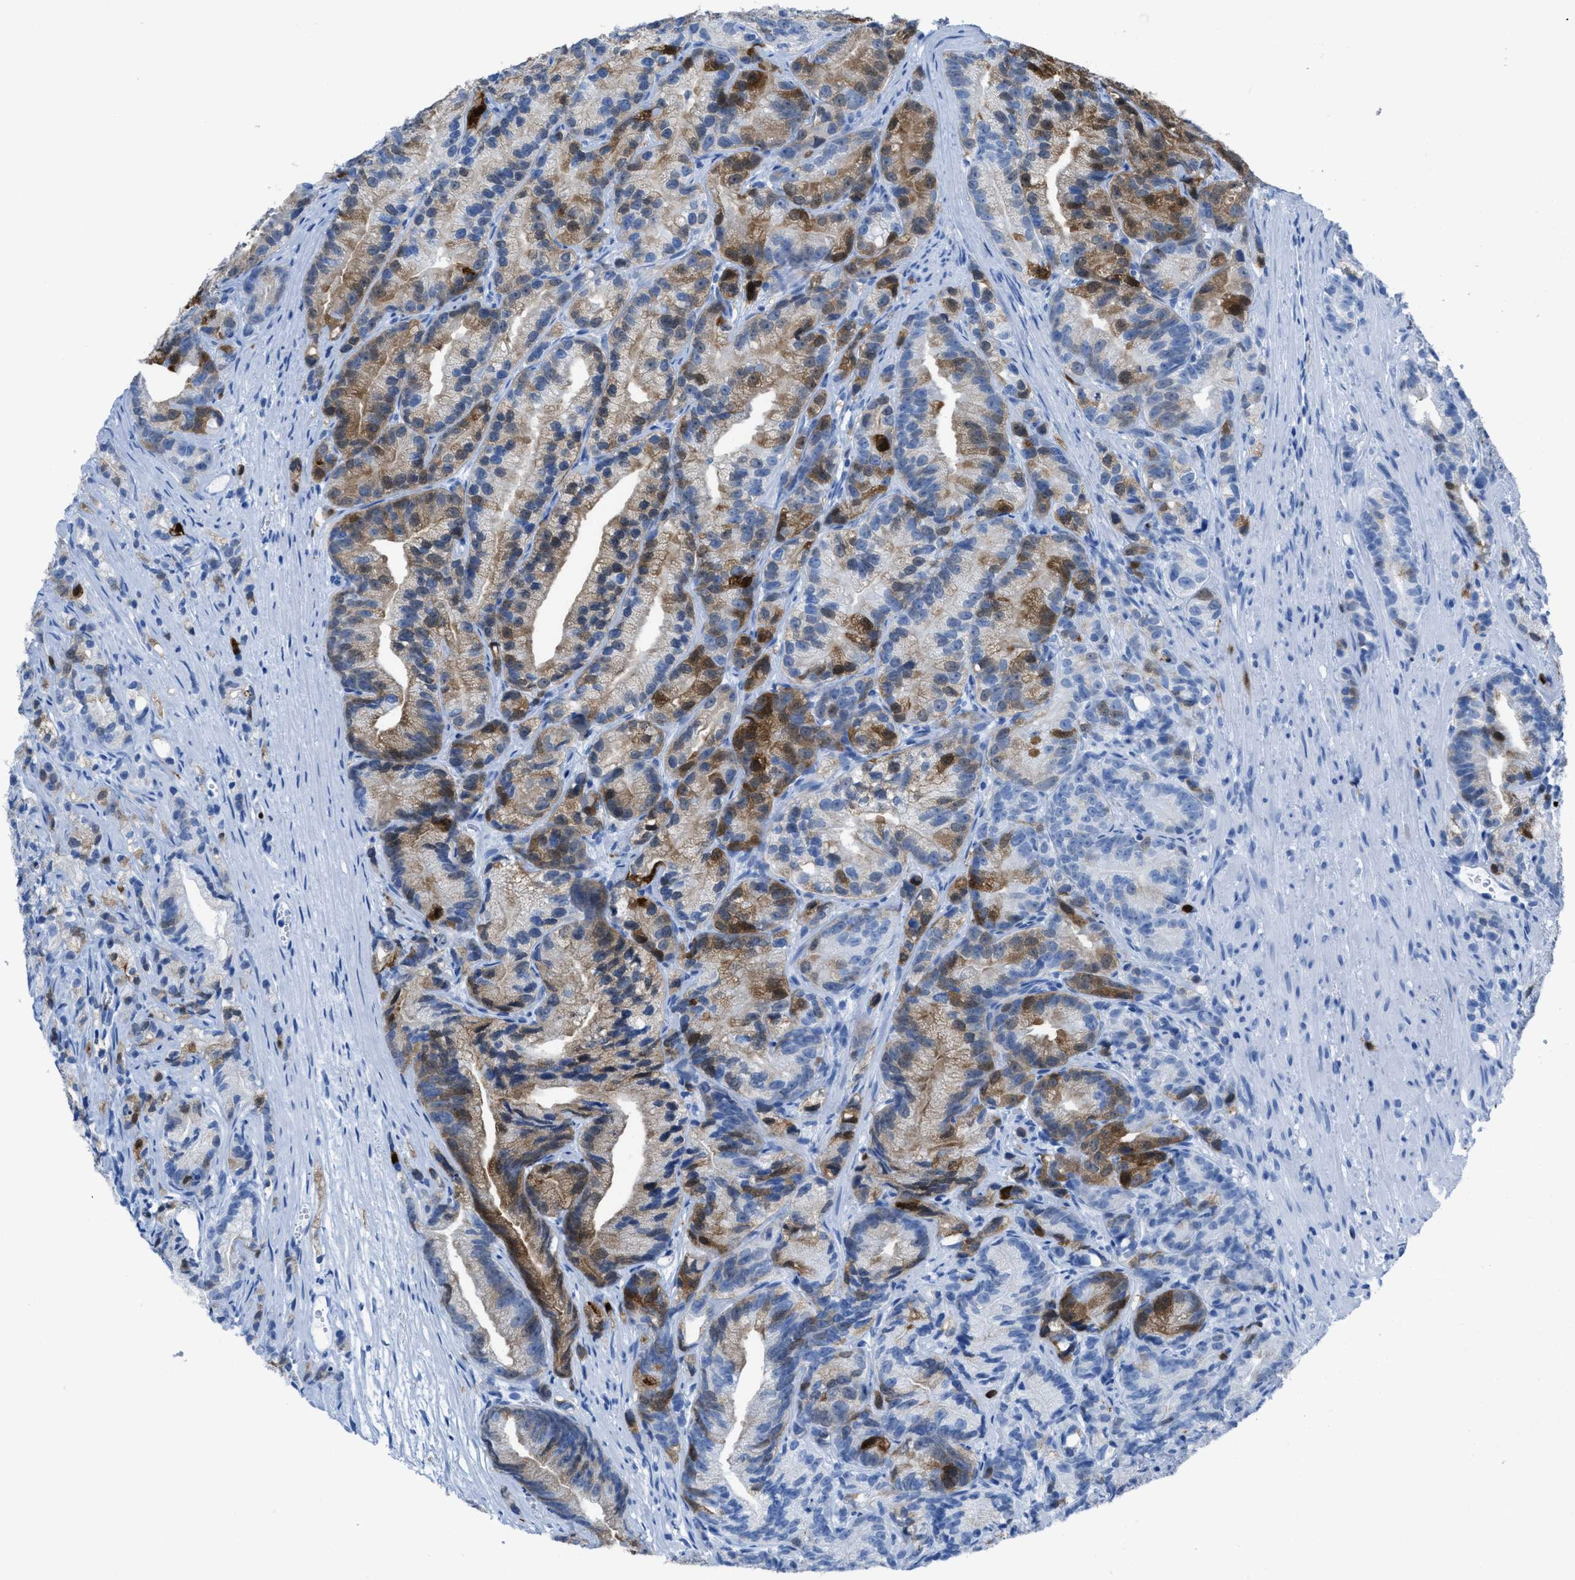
{"staining": {"intensity": "moderate", "quantity": "25%-75%", "location": "cytoplasmic/membranous"}, "tissue": "prostate cancer", "cell_type": "Tumor cells", "image_type": "cancer", "snomed": [{"axis": "morphology", "description": "Adenocarcinoma, Low grade"}, {"axis": "topography", "description": "Prostate"}], "caption": "Immunohistochemistry (IHC) (DAB) staining of human prostate adenocarcinoma (low-grade) exhibits moderate cytoplasmic/membranous protein staining in approximately 25%-75% of tumor cells.", "gene": "CDKN2A", "patient": {"sex": "male", "age": 89}}